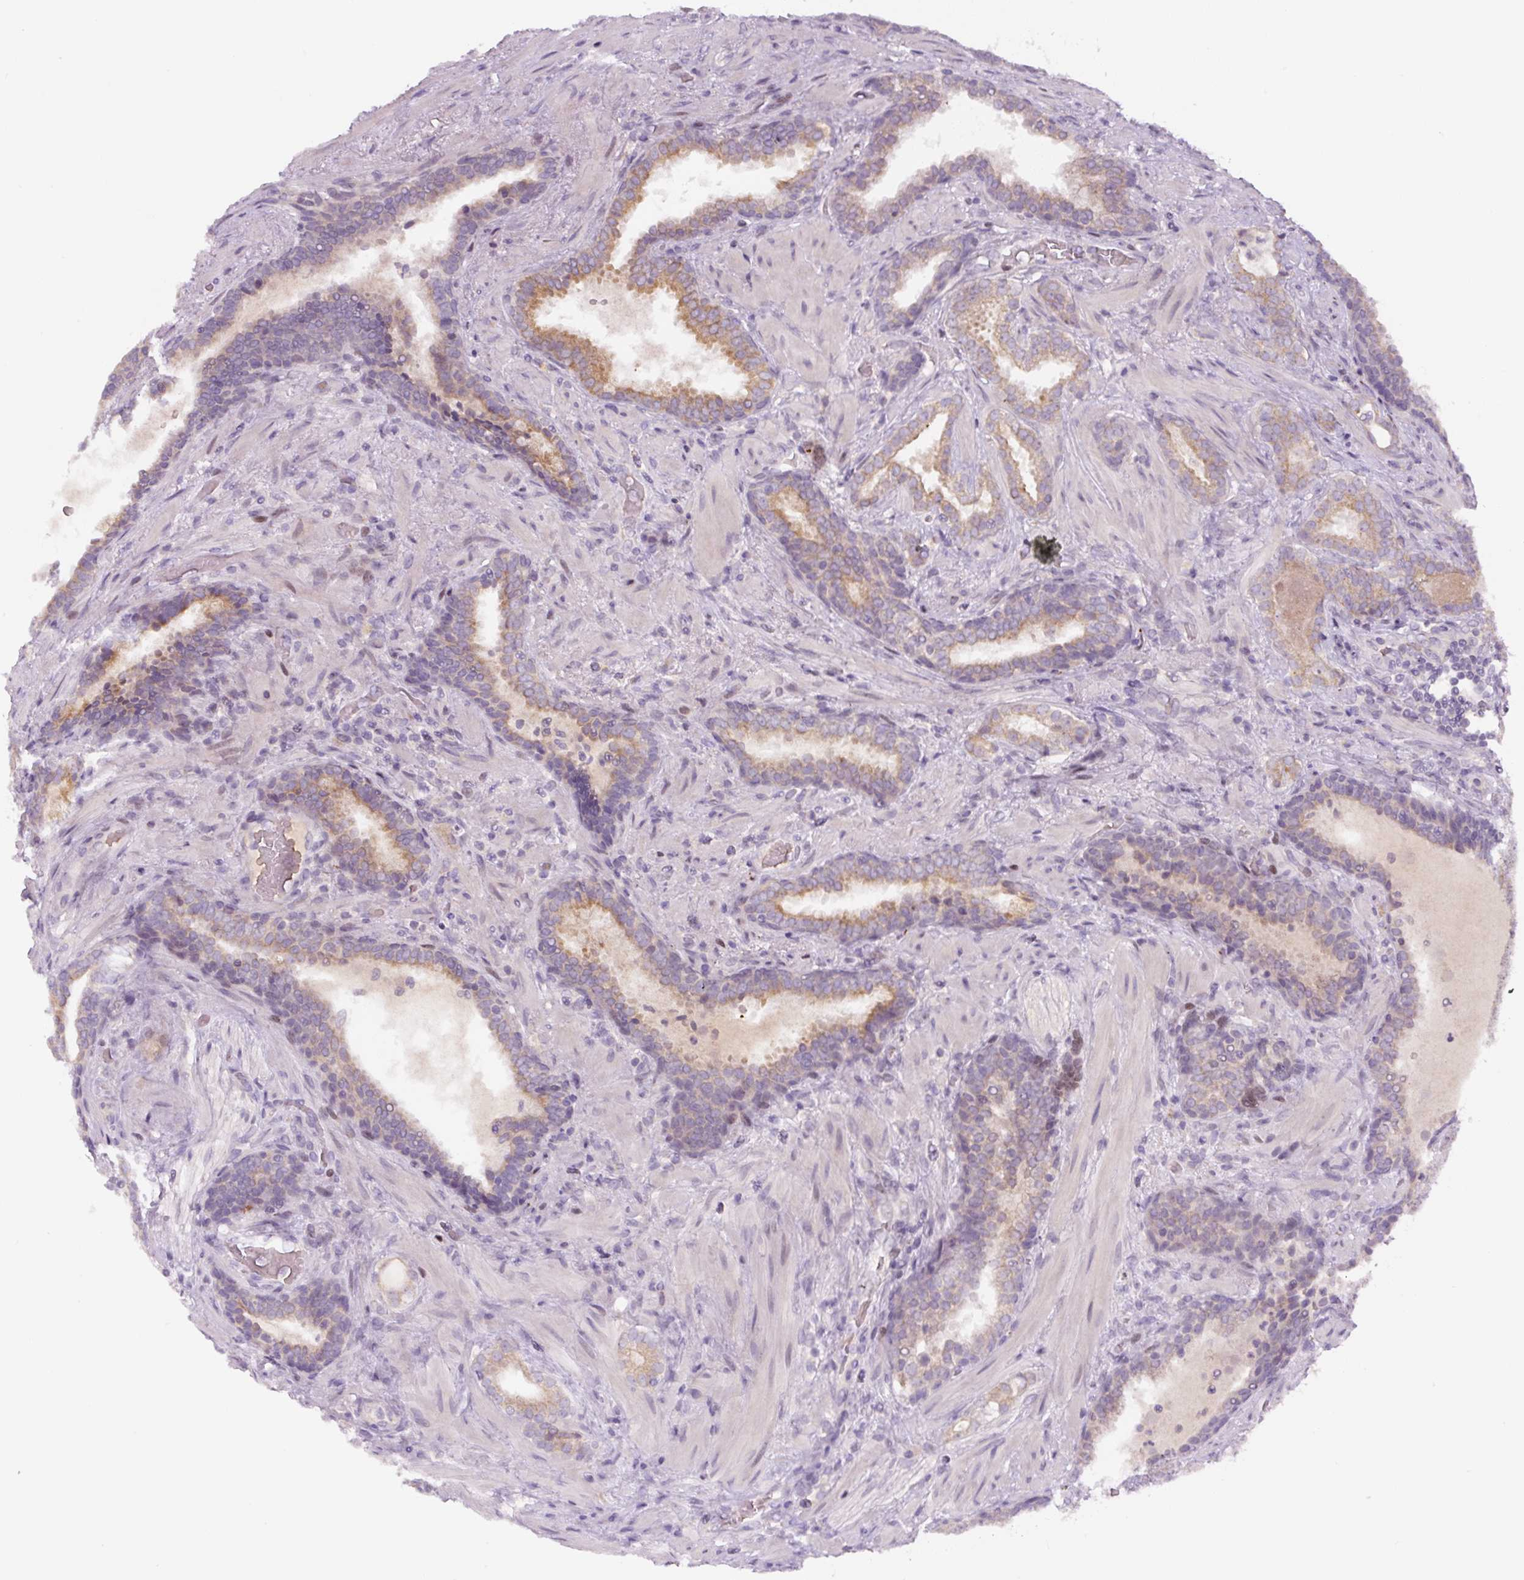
{"staining": {"intensity": "moderate", "quantity": "25%-75%", "location": "cytoplasmic/membranous"}, "tissue": "prostate cancer", "cell_type": "Tumor cells", "image_type": "cancer", "snomed": [{"axis": "morphology", "description": "Adenocarcinoma, High grade"}, {"axis": "topography", "description": "Prostate"}], "caption": "Protein expression analysis of prostate adenocarcinoma (high-grade) demonstrates moderate cytoplasmic/membranous expression in about 25%-75% of tumor cells.", "gene": "YIF1B", "patient": {"sex": "male", "age": 65}}